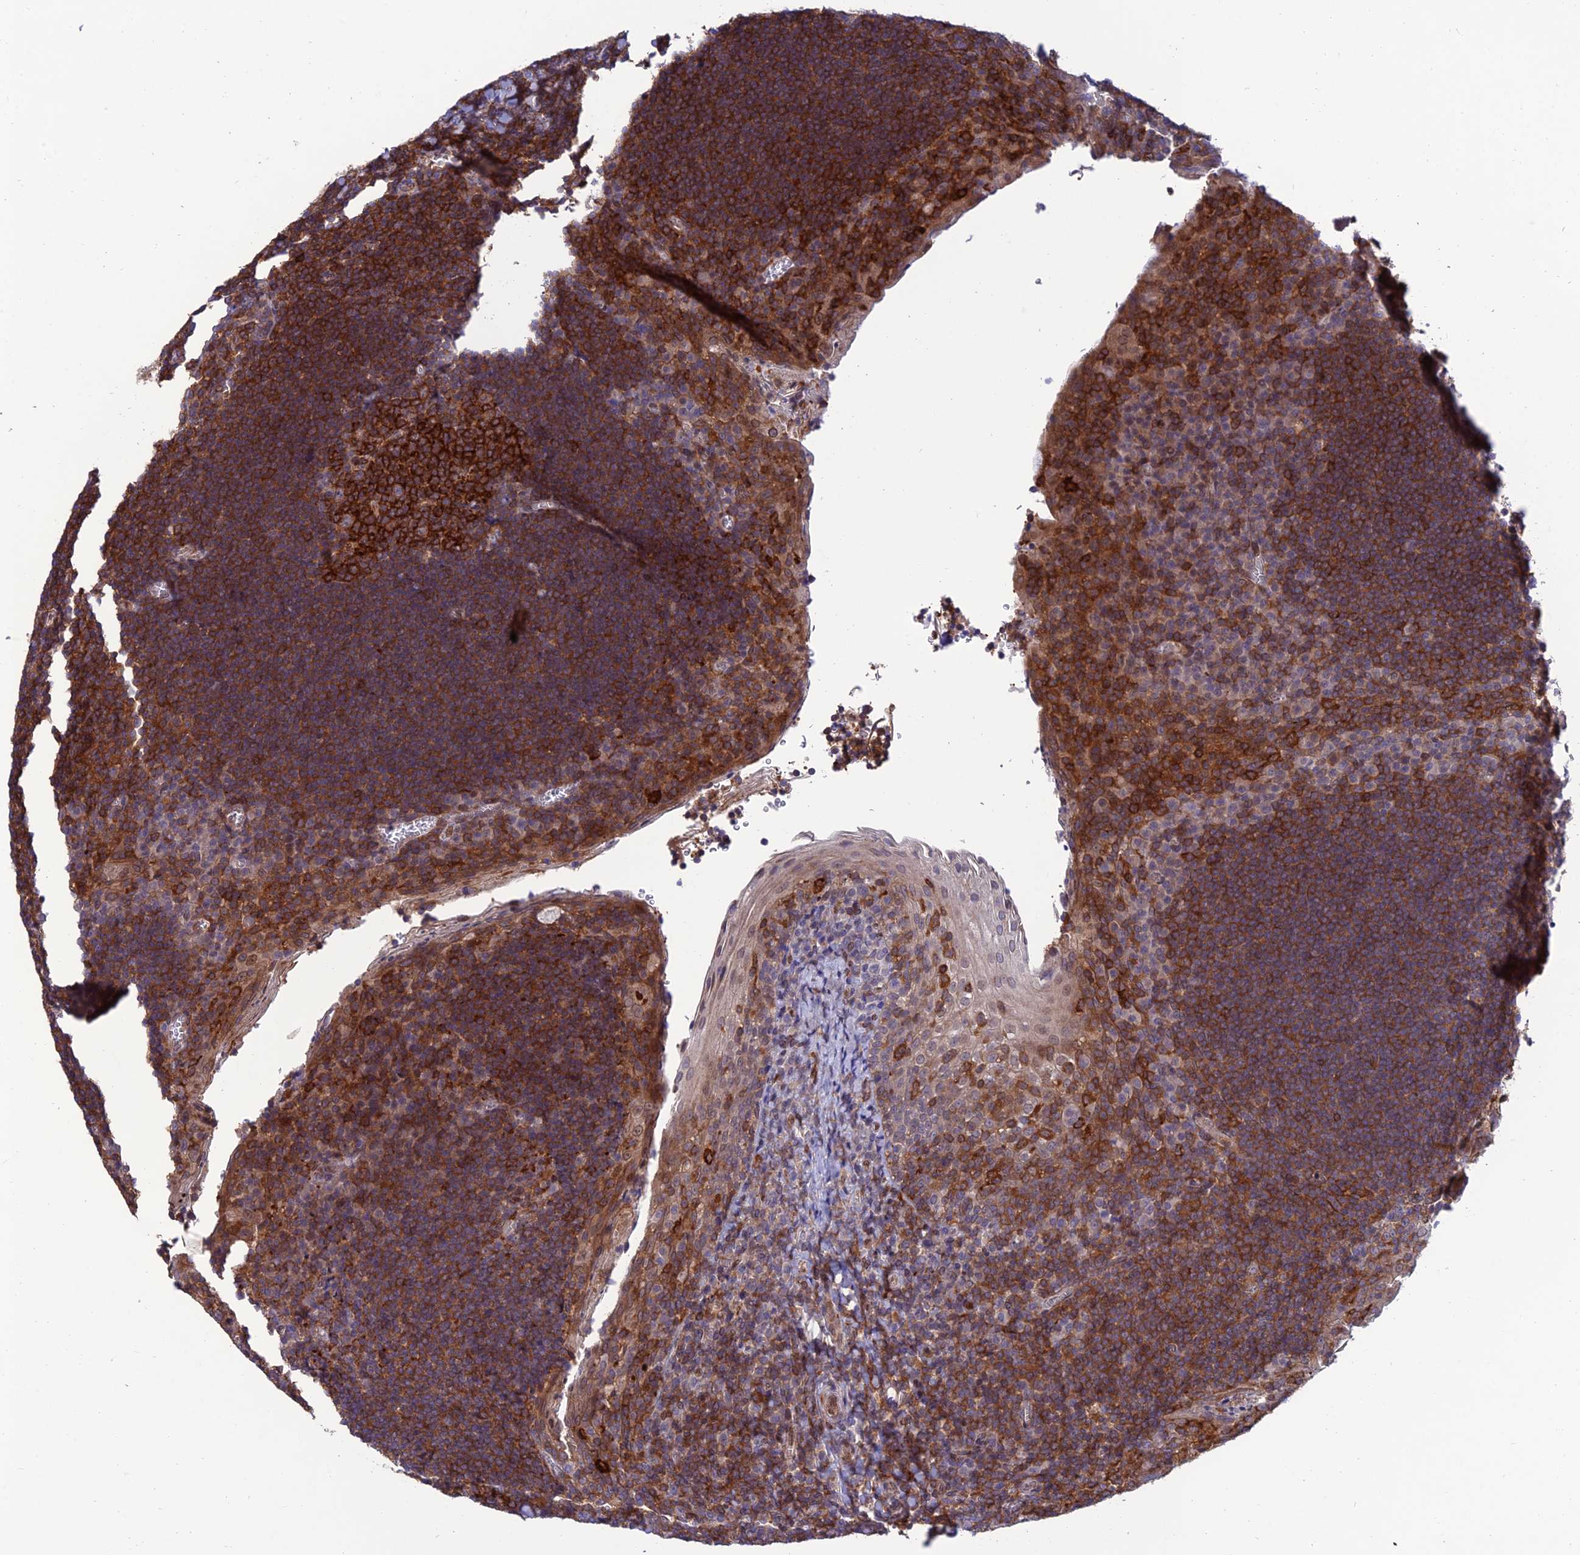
{"staining": {"intensity": "strong", "quantity": ">75%", "location": "cytoplasmic/membranous"}, "tissue": "tonsil", "cell_type": "Germinal center cells", "image_type": "normal", "snomed": [{"axis": "morphology", "description": "Normal tissue, NOS"}, {"axis": "topography", "description": "Tonsil"}], "caption": "High-power microscopy captured an IHC histopathology image of unremarkable tonsil, revealing strong cytoplasmic/membranous expression in about >75% of germinal center cells. Nuclei are stained in blue.", "gene": "FAM76A", "patient": {"sex": "male", "age": 27}}